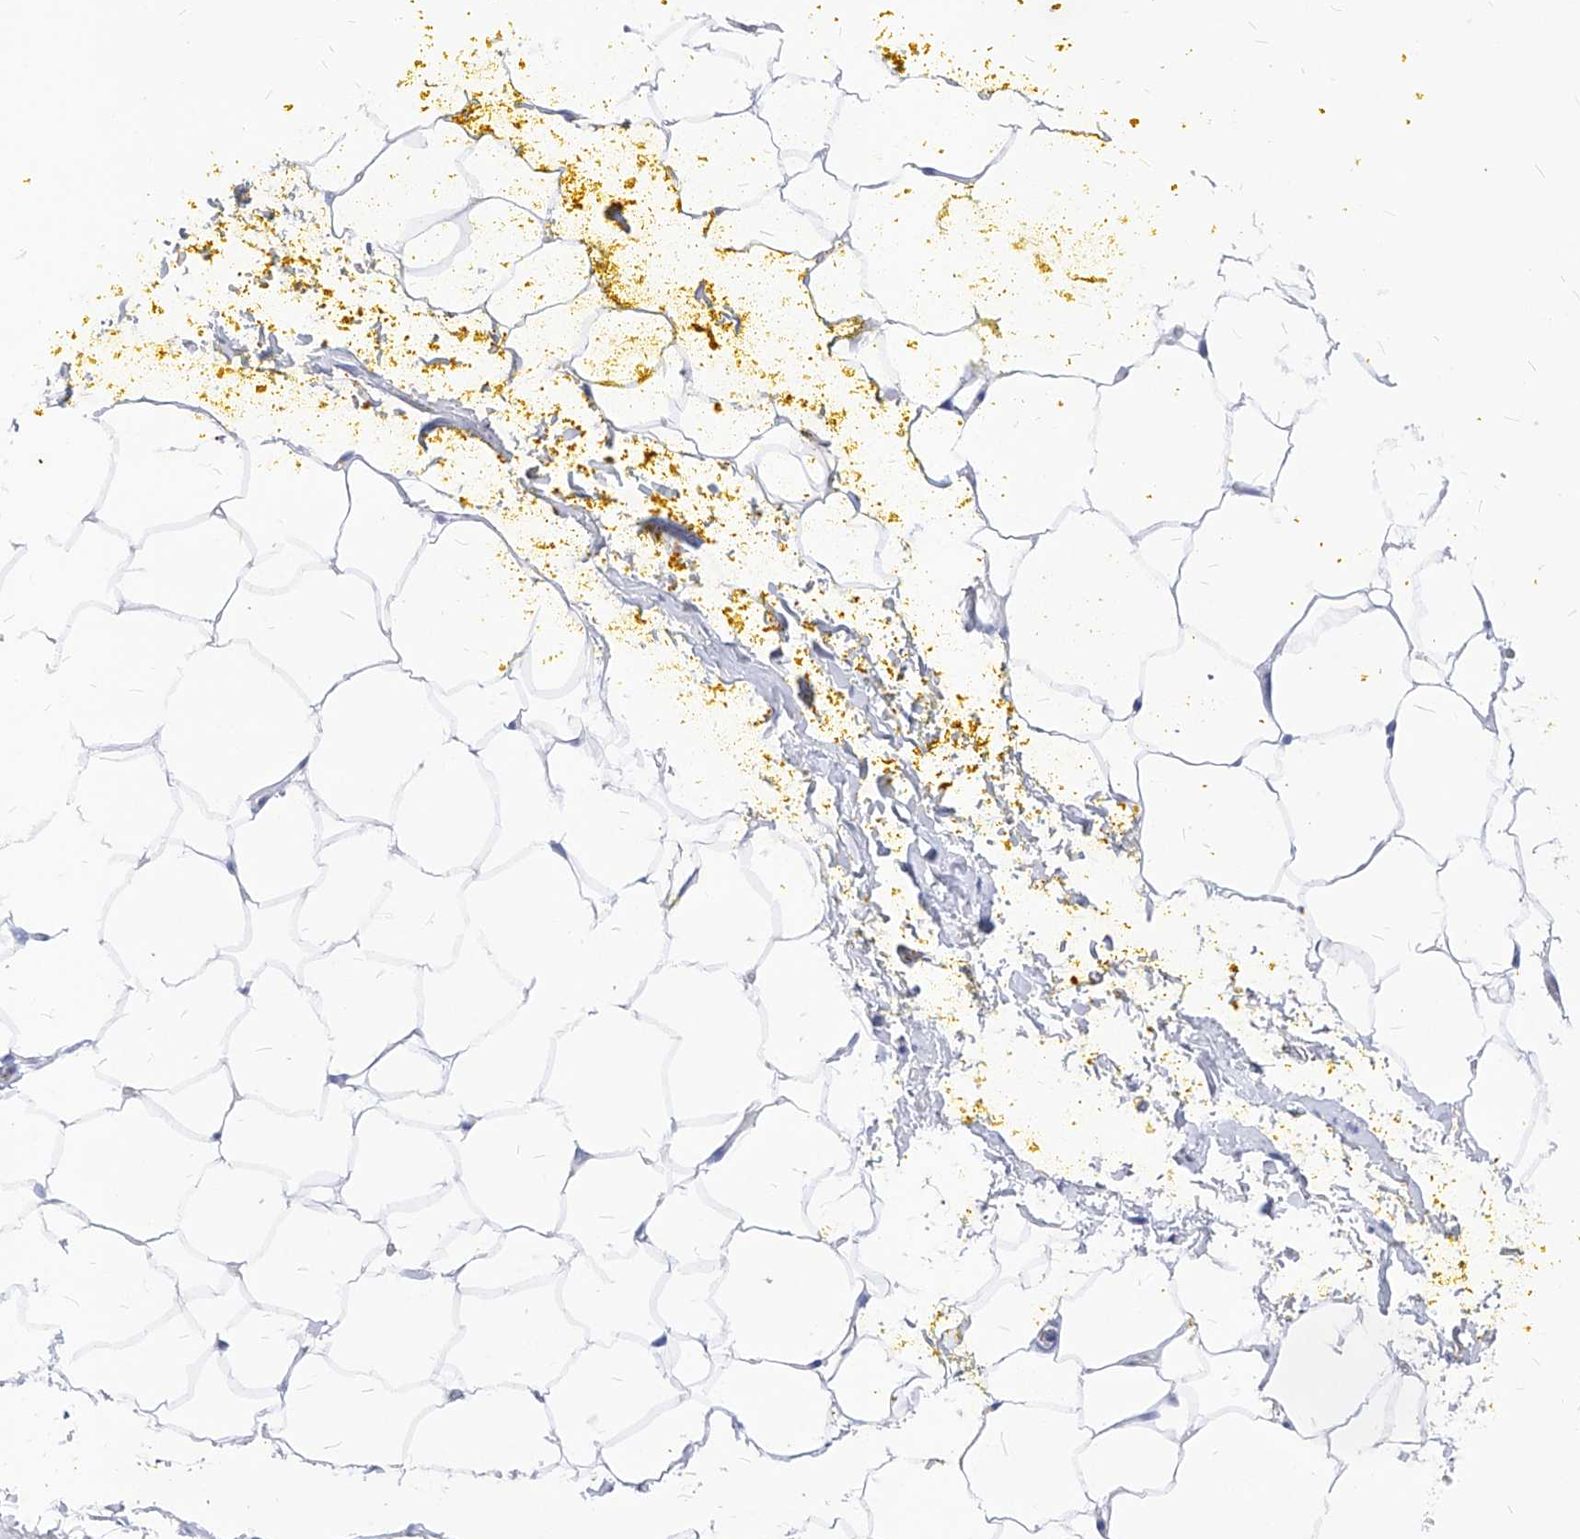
{"staining": {"intensity": "negative", "quantity": "none", "location": "none"}, "tissue": "adipose tissue", "cell_type": "Adipocytes", "image_type": "normal", "snomed": [{"axis": "morphology", "description": "Normal tissue, NOS"}, {"axis": "morphology", "description": "Adenocarcinoma, Low grade"}, {"axis": "topography", "description": "Prostate"}, {"axis": "topography", "description": "Peripheral nerve tissue"}], "caption": "DAB (3,3'-diaminobenzidine) immunohistochemical staining of unremarkable adipose tissue reveals no significant expression in adipocytes. Nuclei are stained in blue.", "gene": "XPNPEP1", "patient": {"sex": "male", "age": 63}}